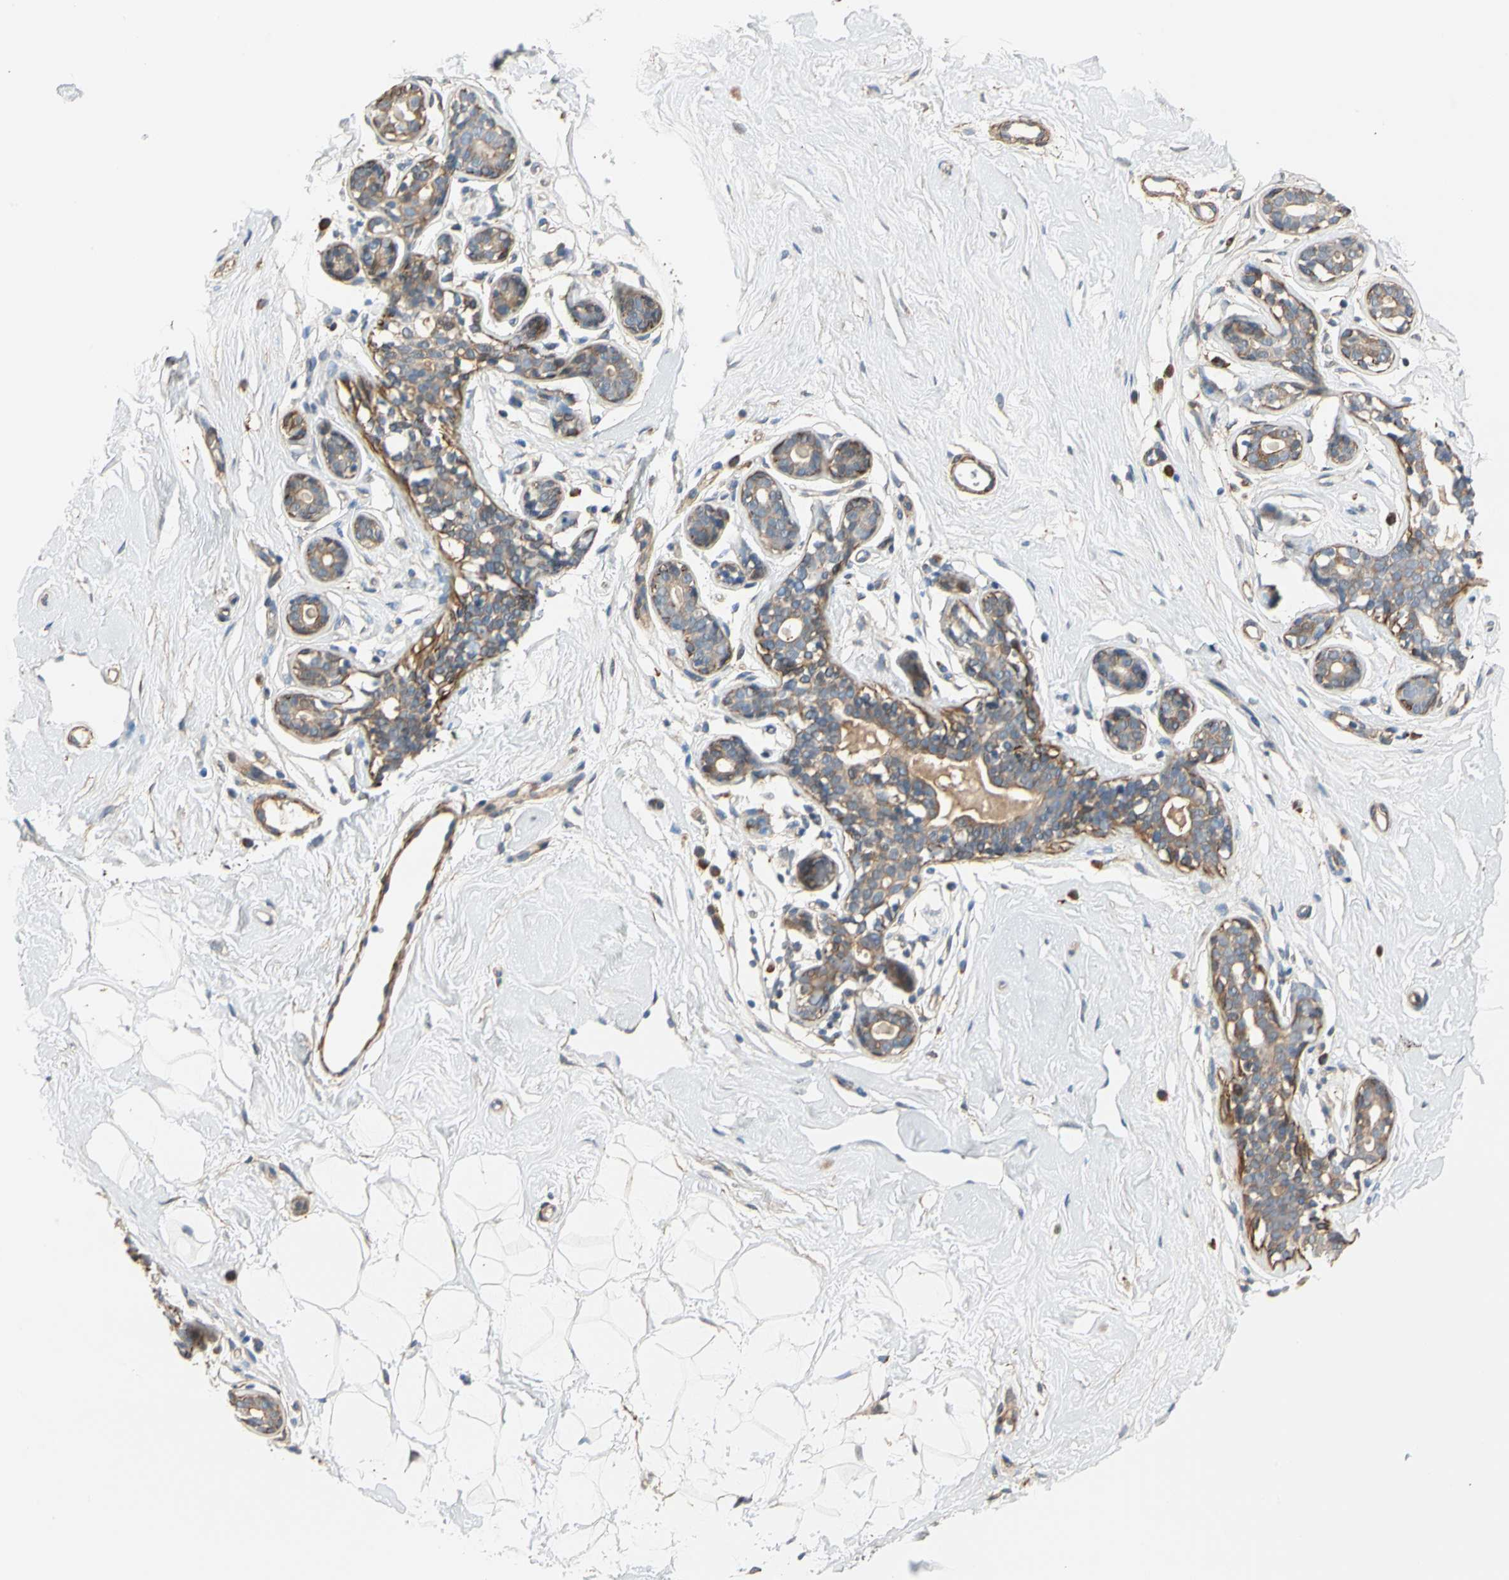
{"staining": {"intensity": "negative", "quantity": "none", "location": "none"}, "tissue": "breast", "cell_type": "Adipocytes", "image_type": "normal", "snomed": [{"axis": "morphology", "description": "Normal tissue, NOS"}, {"axis": "topography", "description": "Breast"}], "caption": "Immunohistochemistry (IHC) photomicrograph of benign breast stained for a protein (brown), which exhibits no staining in adipocytes. Brightfield microscopy of IHC stained with DAB (3,3'-diaminobenzidine) (brown) and hematoxylin (blue), captured at high magnification.", "gene": "LIMK2", "patient": {"sex": "female", "age": 23}}